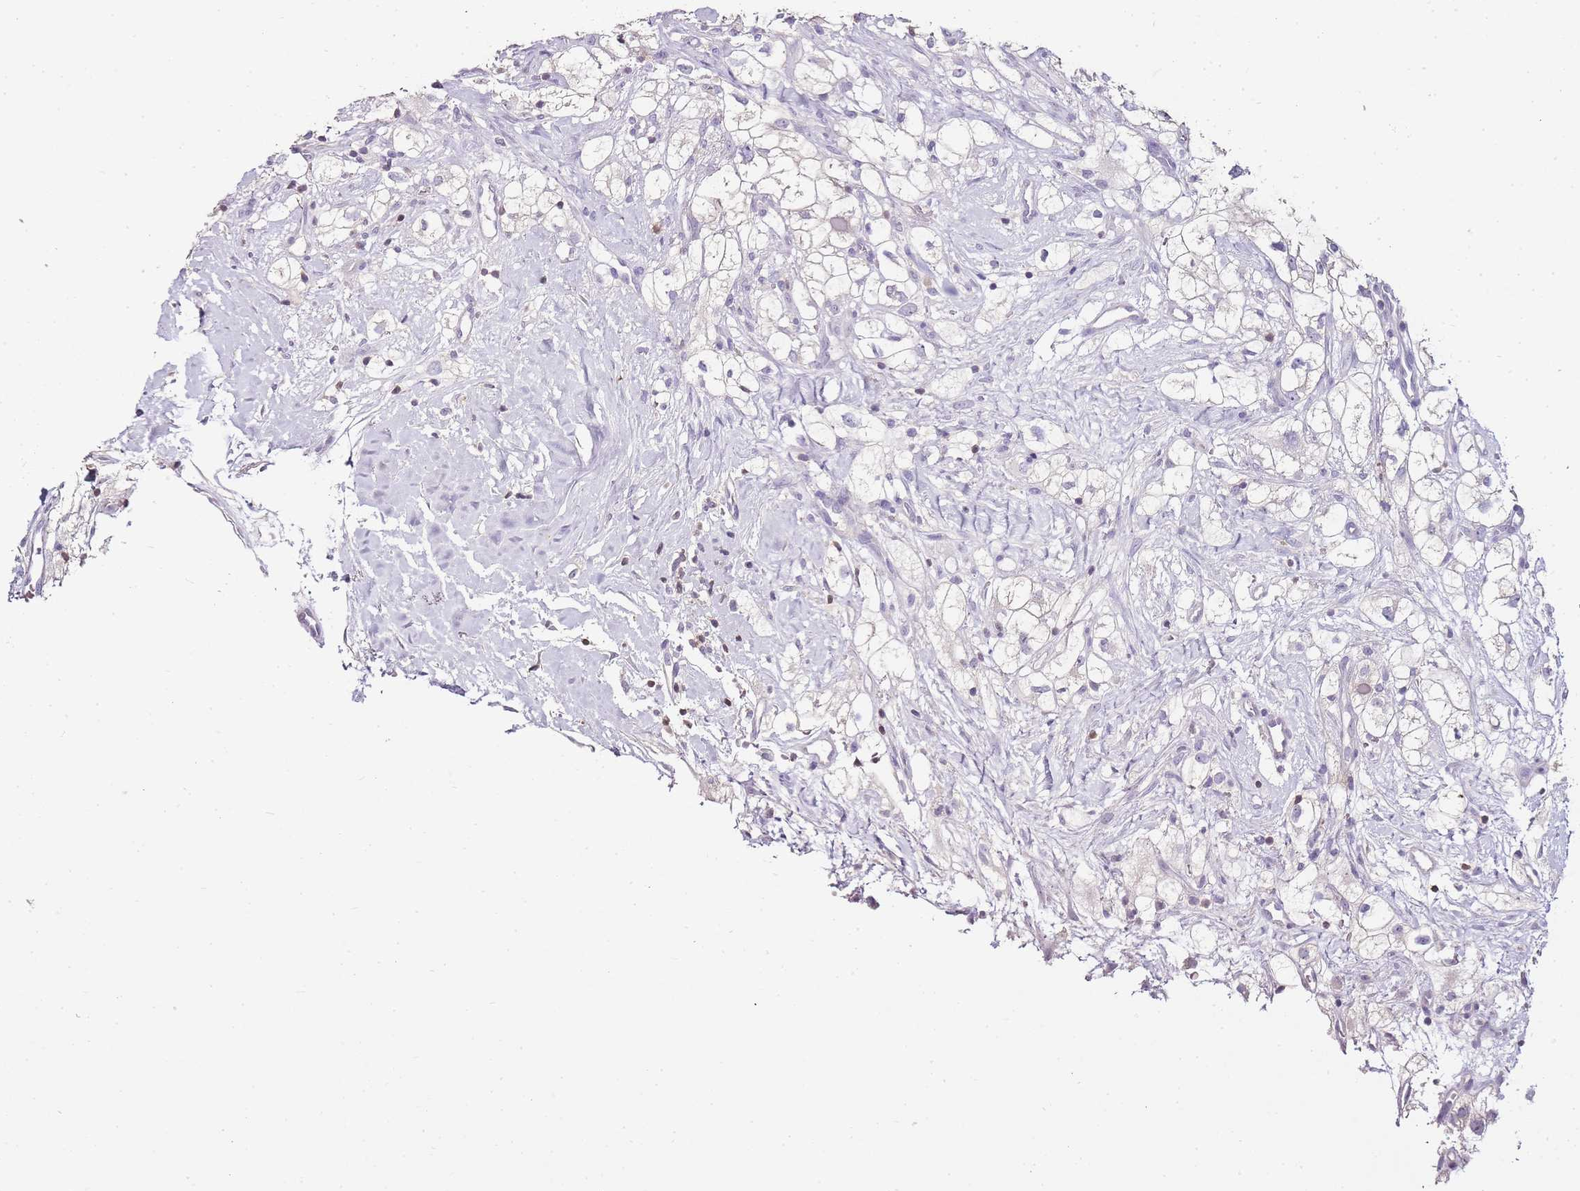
{"staining": {"intensity": "negative", "quantity": "none", "location": "none"}, "tissue": "renal cancer", "cell_type": "Tumor cells", "image_type": "cancer", "snomed": [{"axis": "morphology", "description": "Adenocarcinoma, NOS"}, {"axis": "topography", "description": "Kidney"}], "caption": "Human renal cancer stained for a protein using IHC reveals no expression in tumor cells.", "gene": "ZBP1", "patient": {"sex": "male", "age": 59}}